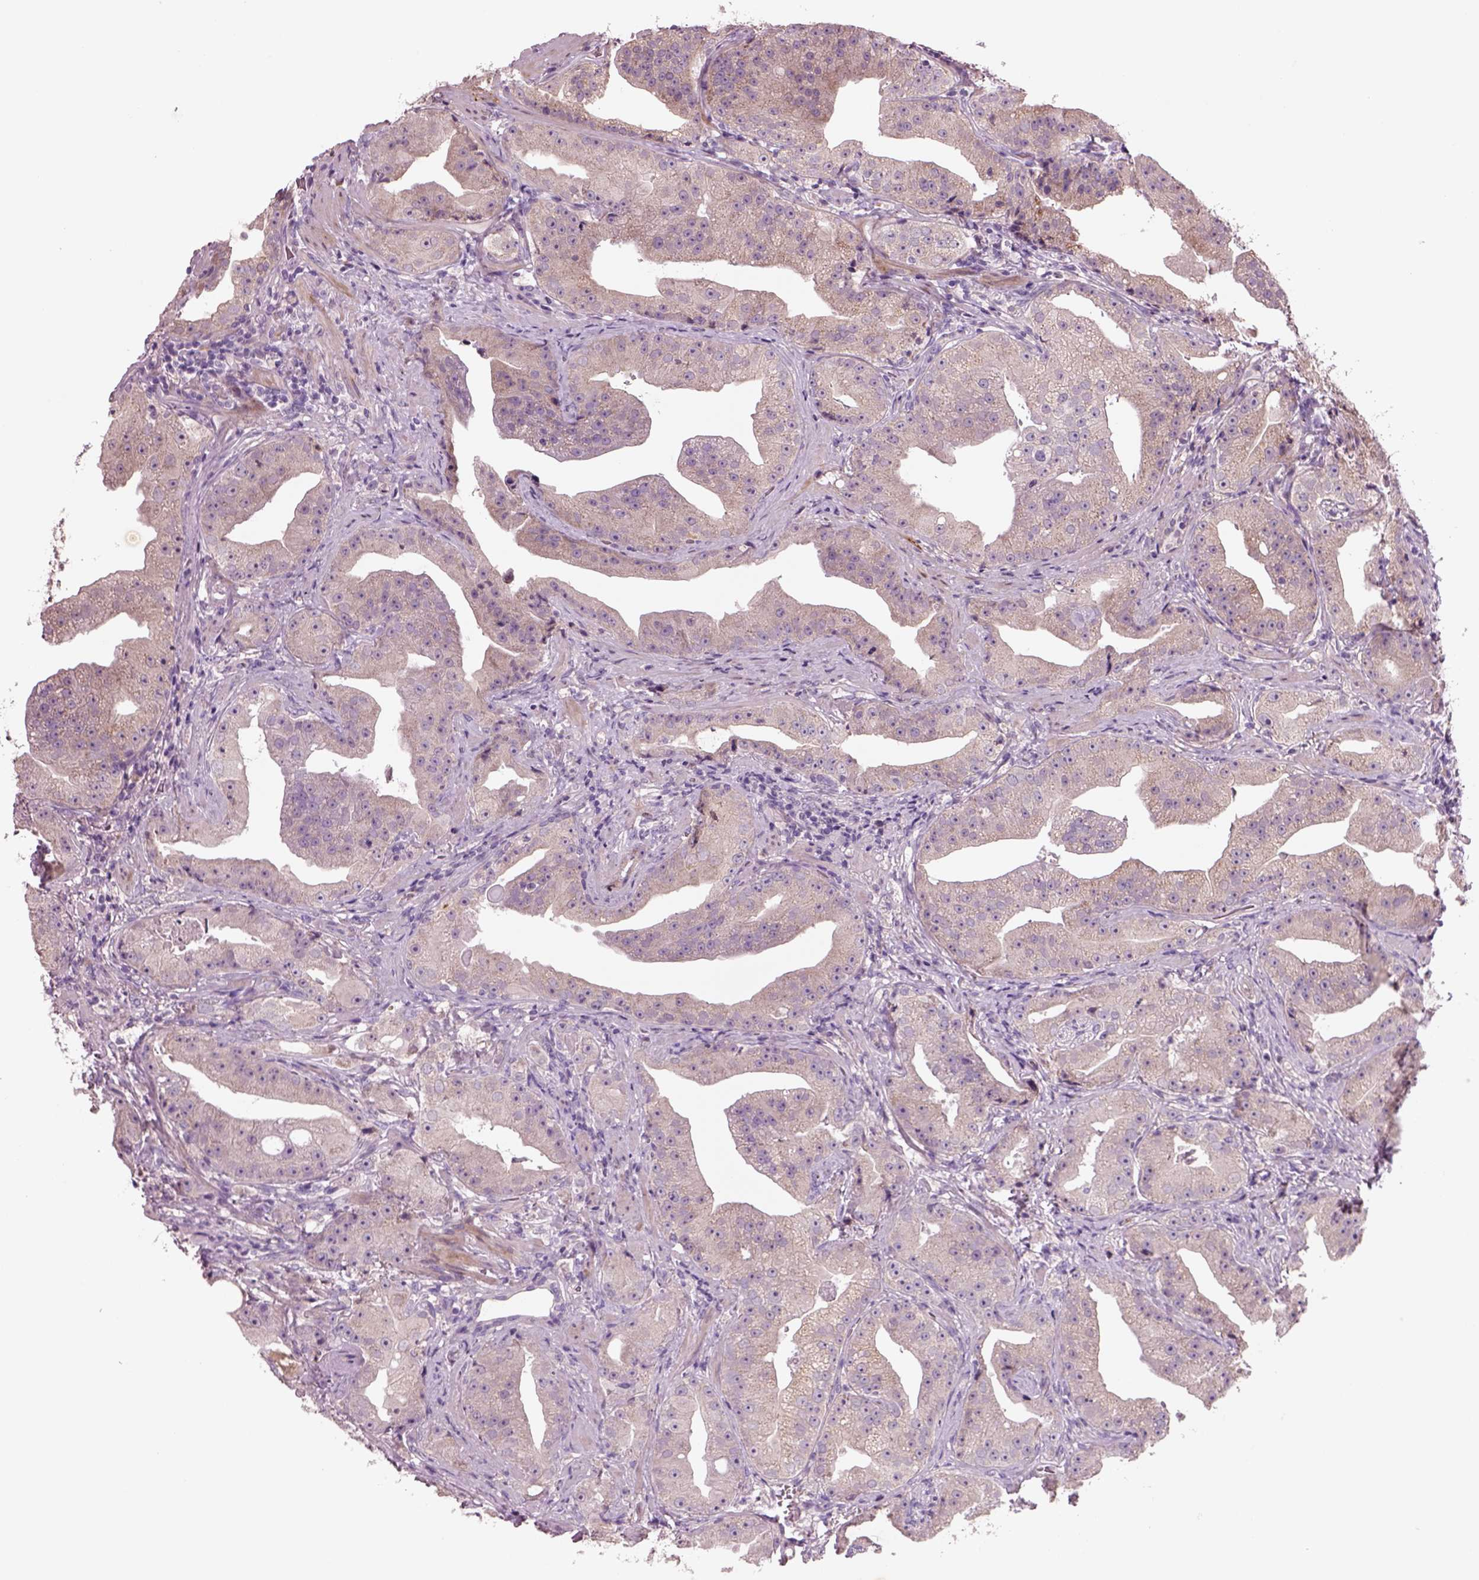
{"staining": {"intensity": "weak", "quantity": "<25%", "location": "cytoplasmic/membranous"}, "tissue": "prostate cancer", "cell_type": "Tumor cells", "image_type": "cancer", "snomed": [{"axis": "morphology", "description": "Adenocarcinoma, Low grade"}, {"axis": "topography", "description": "Prostate"}], "caption": "Micrograph shows no protein positivity in tumor cells of low-grade adenocarcinoma (prostate) tissue. (Brightfield microscopy of DAB immunohistochemistry at high magnification).", "gene": "PLPP7", "patient": {"sex": "male", "age": 62}}